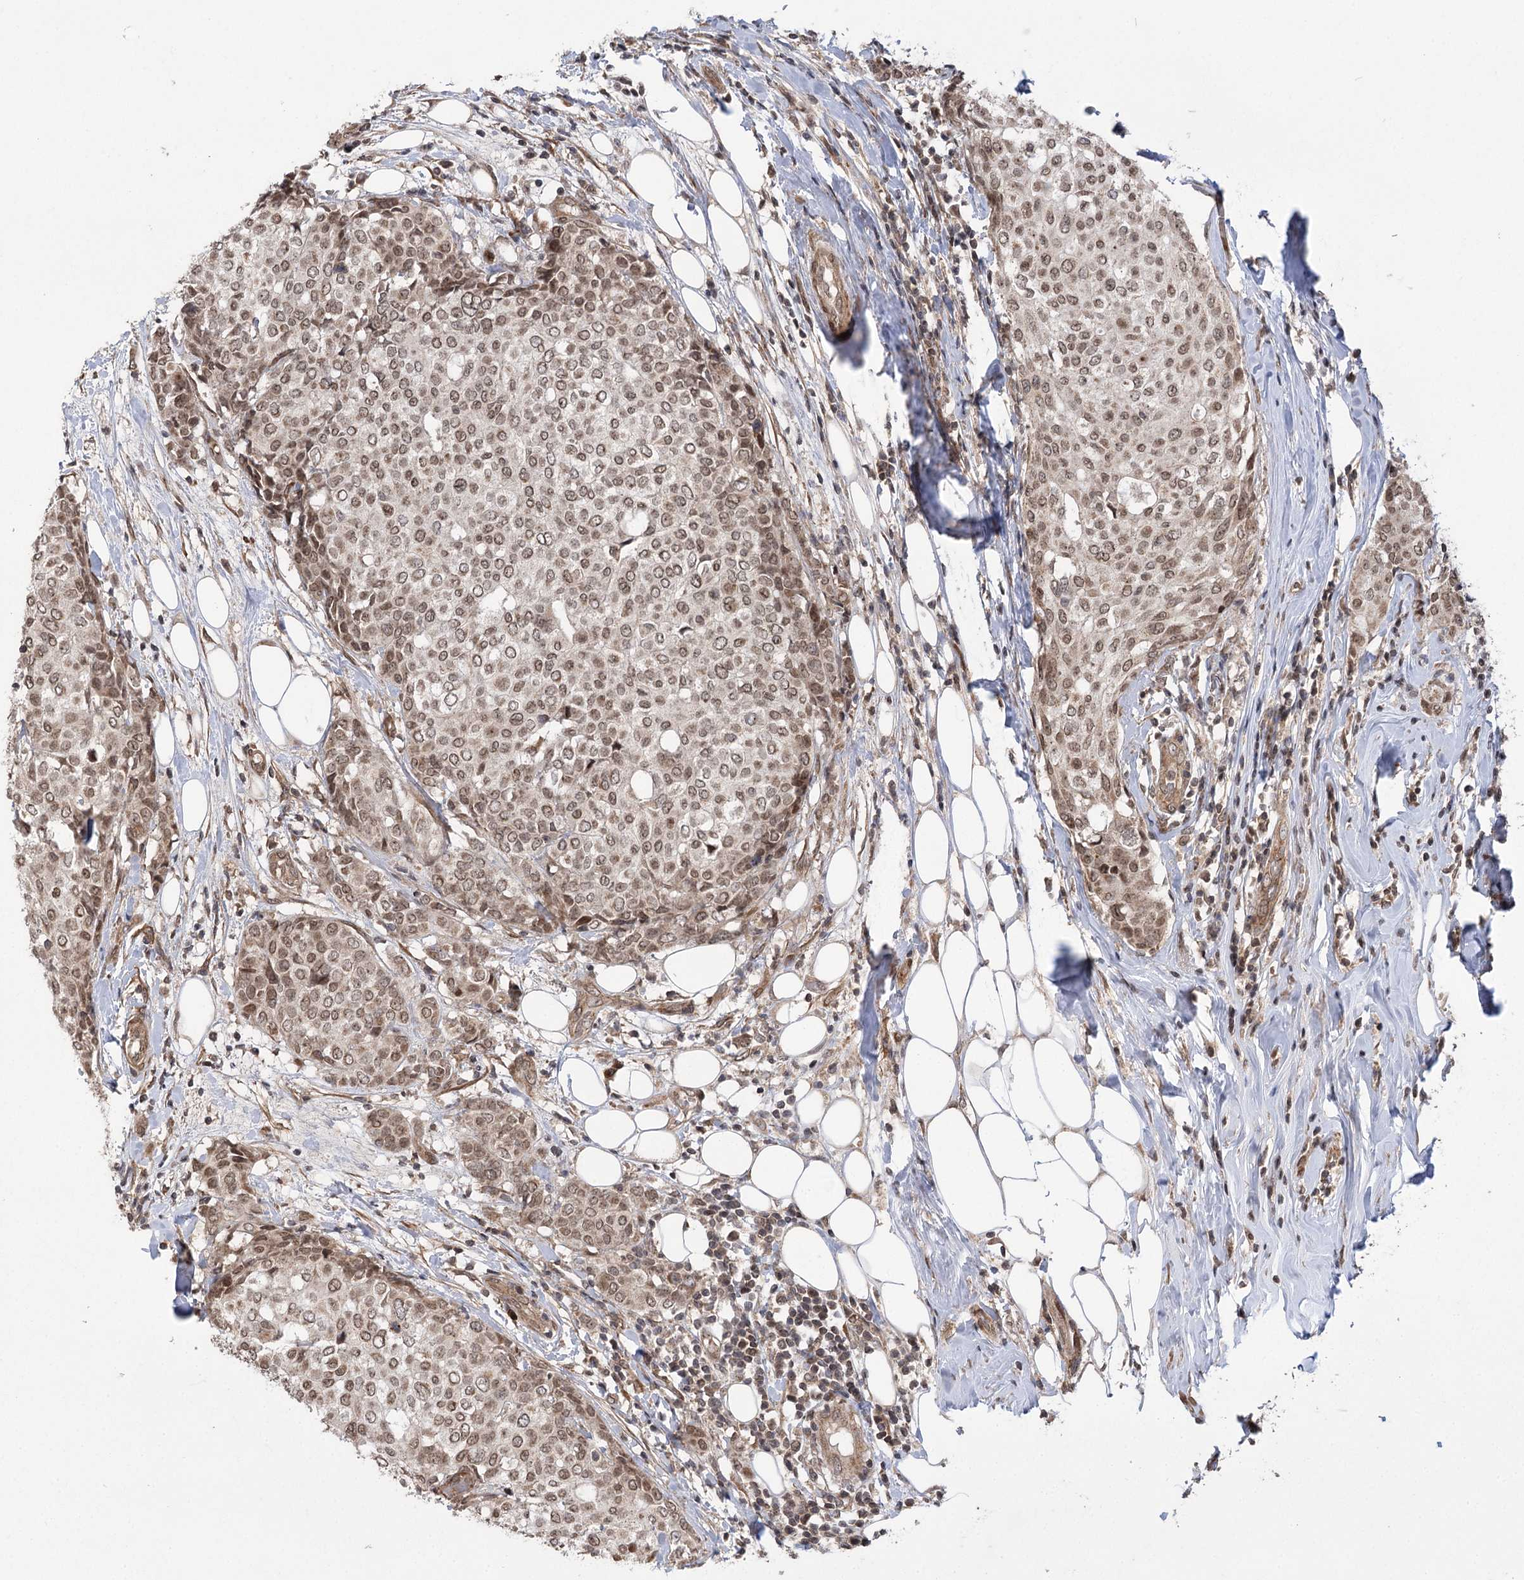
{"staining": {"intensity": "moderate", "quantity": ">75%", "location": "nuclear"}, "tissue": "breast cancer", "cell_type": "Tumor cells", "image_type": "cancer", "snomed": [{"axis": "morphology", "description": "Lobular carcinoma"}, {"axis": "topography", "description": "Breast"}], "caption": "Immunohistochemistry micrograph of lobular carcinoma (breast) stained for a protein (brown), which demonstrates medium levels of moderate nuclear positivity in about >75% of tumor cells.", "gene": "TENM2", "patient": {"sex": "female", "age": 51}}